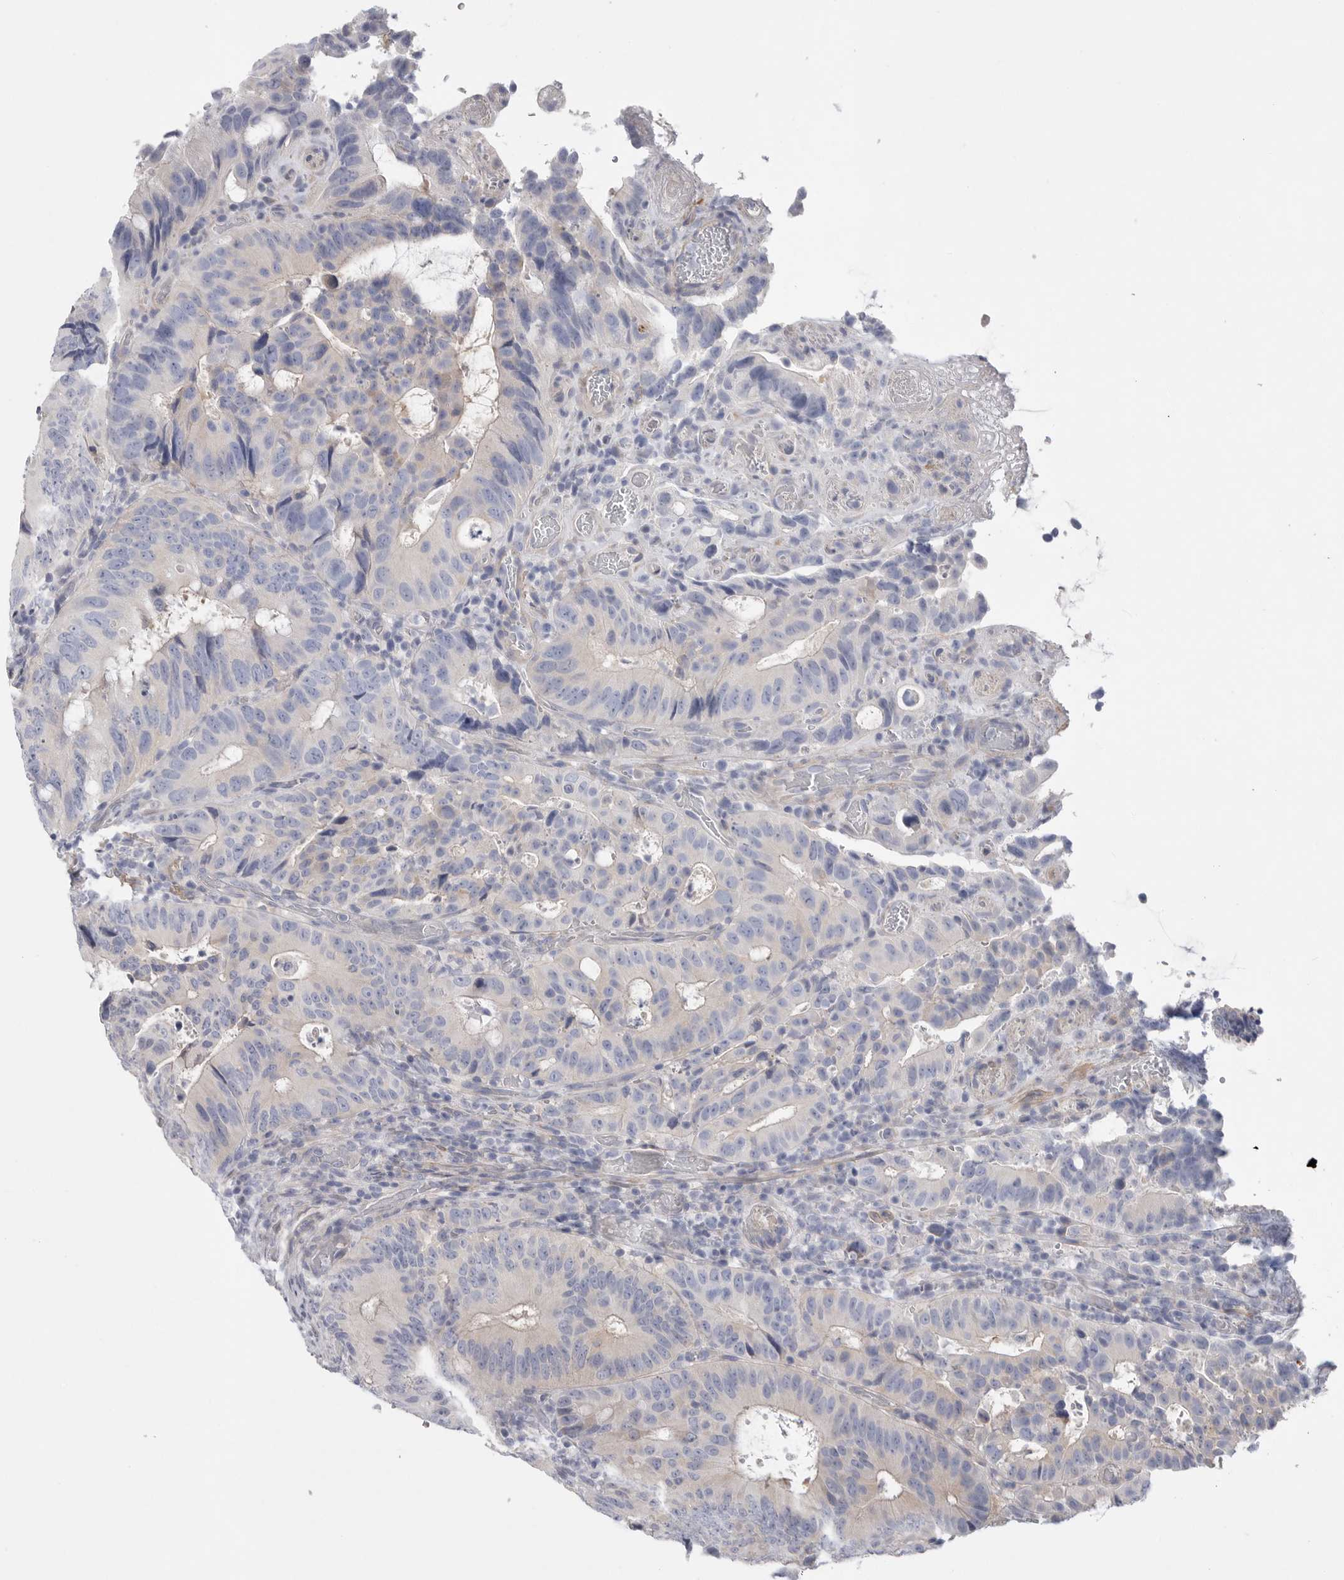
{"staining": {"intensity": "weak", "quantity": "<25%", "location": "cytoplasmic/membranous"}, "tissue": "colorectal cancer", "cell_type": "Tumor cells", "image_type": "cancer", "snomed": [{"axis": "morphology", "description": "Adenocarcinoma, NOS"}, {"axis": "topography", "description": "Colon"}], "caption": "The histopathology image displays no staining of tumor cells in colorectal cancer (adenocarcinoma).", "gene": "CAMK2B", "patient": {"sex": "male", "age": 83}}